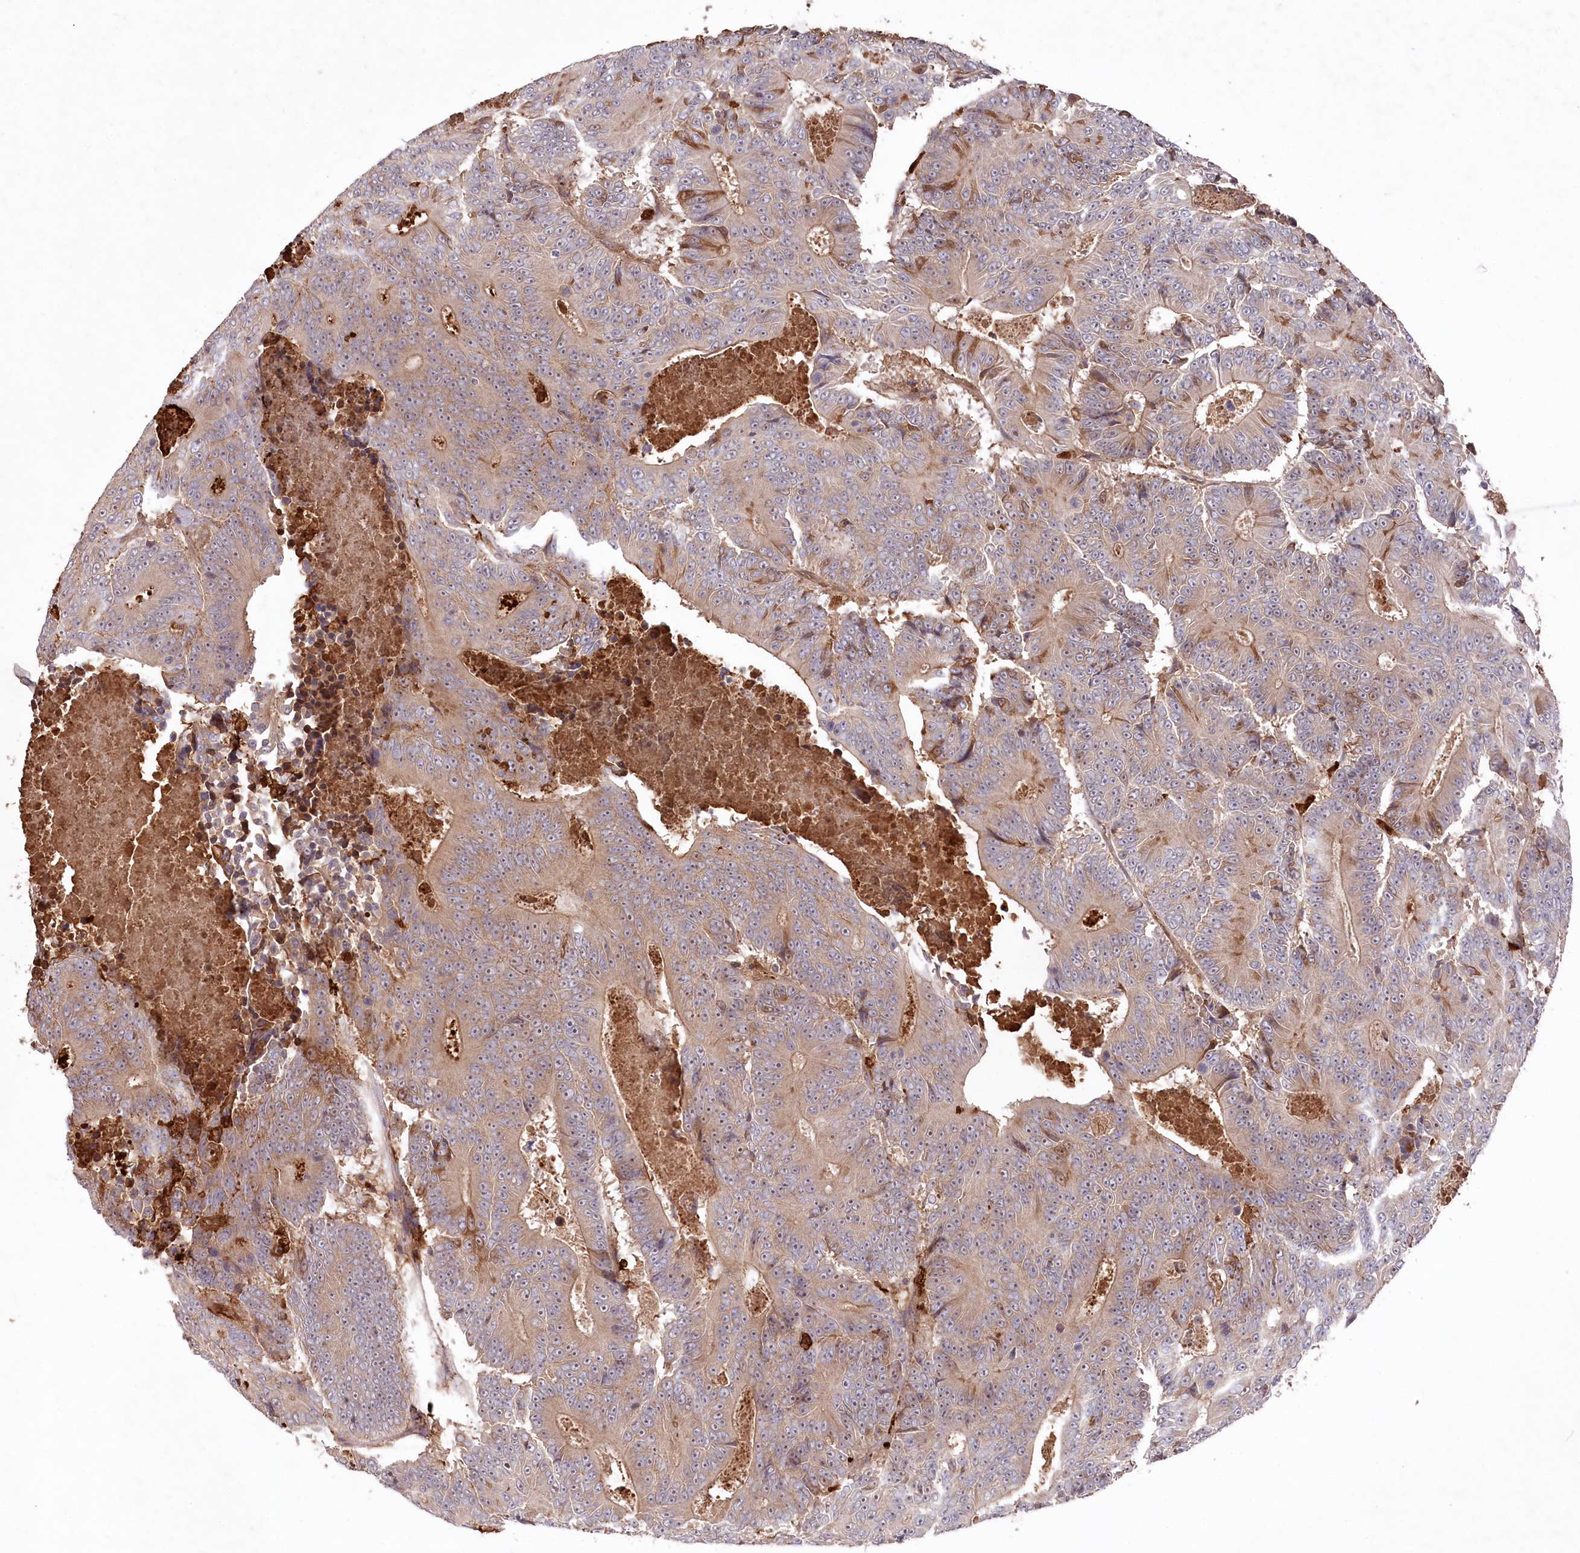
{"staining": {"intensity": "weak", "quantity": ">75%", "location": "cytoplasmic/membranous"}, "tissue": "colorectal cancer", "cell_type": "Tumor cells", "image_type": "cancer", "snomed": [{"axis": "morphology", "description": "Adenocarcinoma, NOS"}, {"axis": "topography", "description": "Colon"}], "caption": "Immunohistochemical staining of human colorectal cancer displays weak cytoplasmic/membranous protein positivity in about >75% of tumor cells.", "gene": "PPP1R21", "patient": {"sex": "male", "age": 83}}